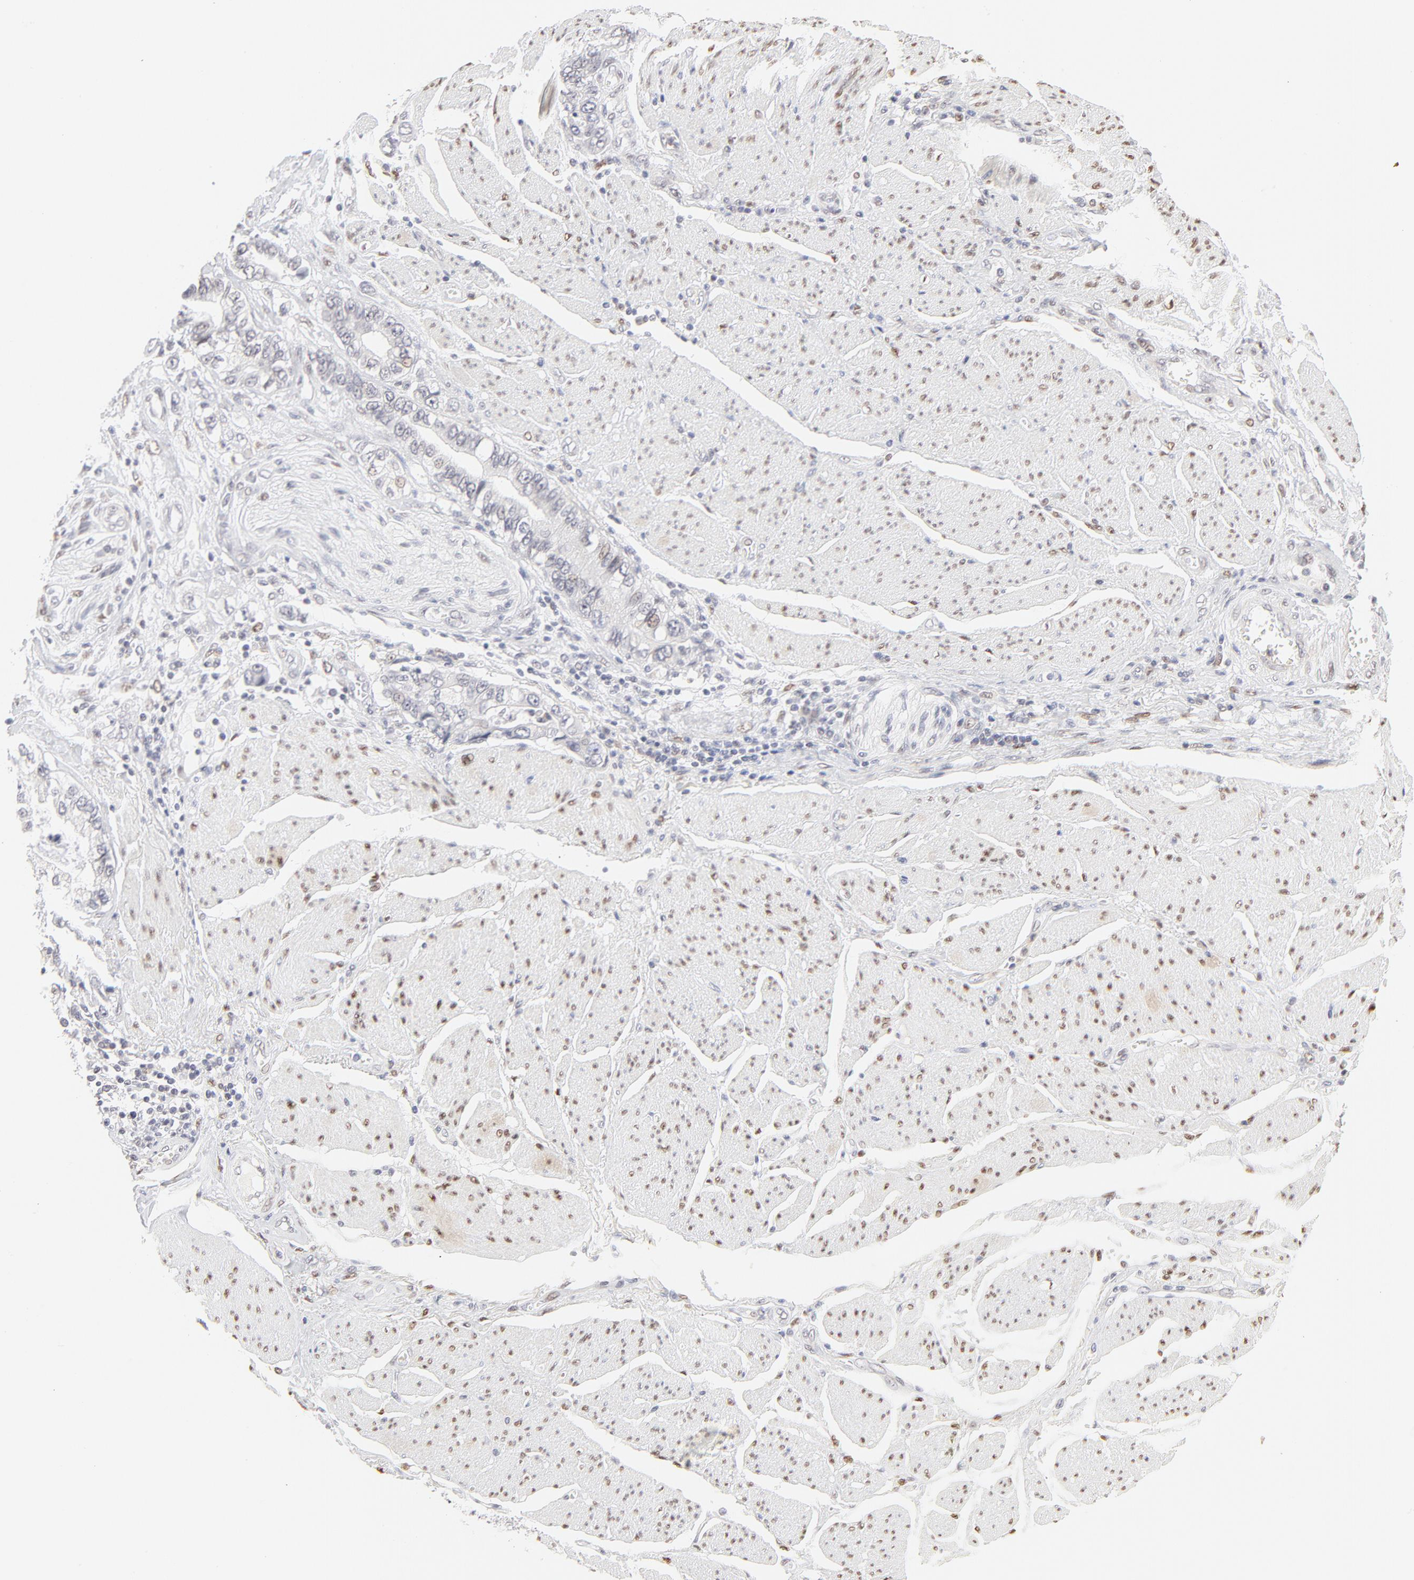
{"staining": {"intensity": "negative", "quantity": "none", "location": "none"}, "tissue": "stomach cancer", "cell_type": "Tumor cells", "image_type": "cancer", "snomed": [{"axis": "morphology", "description": "Adenocarcinoma, NOS"}, {"axis": "topography", "description": "Pancreas"}, {"axis": "topography", "description": "Stomach, upper"}], "caption": "Immunohistochemistry (IHC) histopathology image of neoplastic tissue: stomach adenocarcinoma stained with DAB shows no significant protein staining in tumor cells. The staining was performed using DAB (3,3'-diaminobenzidine) to visualize the protein expression in brown, while the nuclei were stained in blue with hematoxylin (Magnification: 20x).", "gene": "PBX3", "patient": {"sex": "male", "age": 77}}